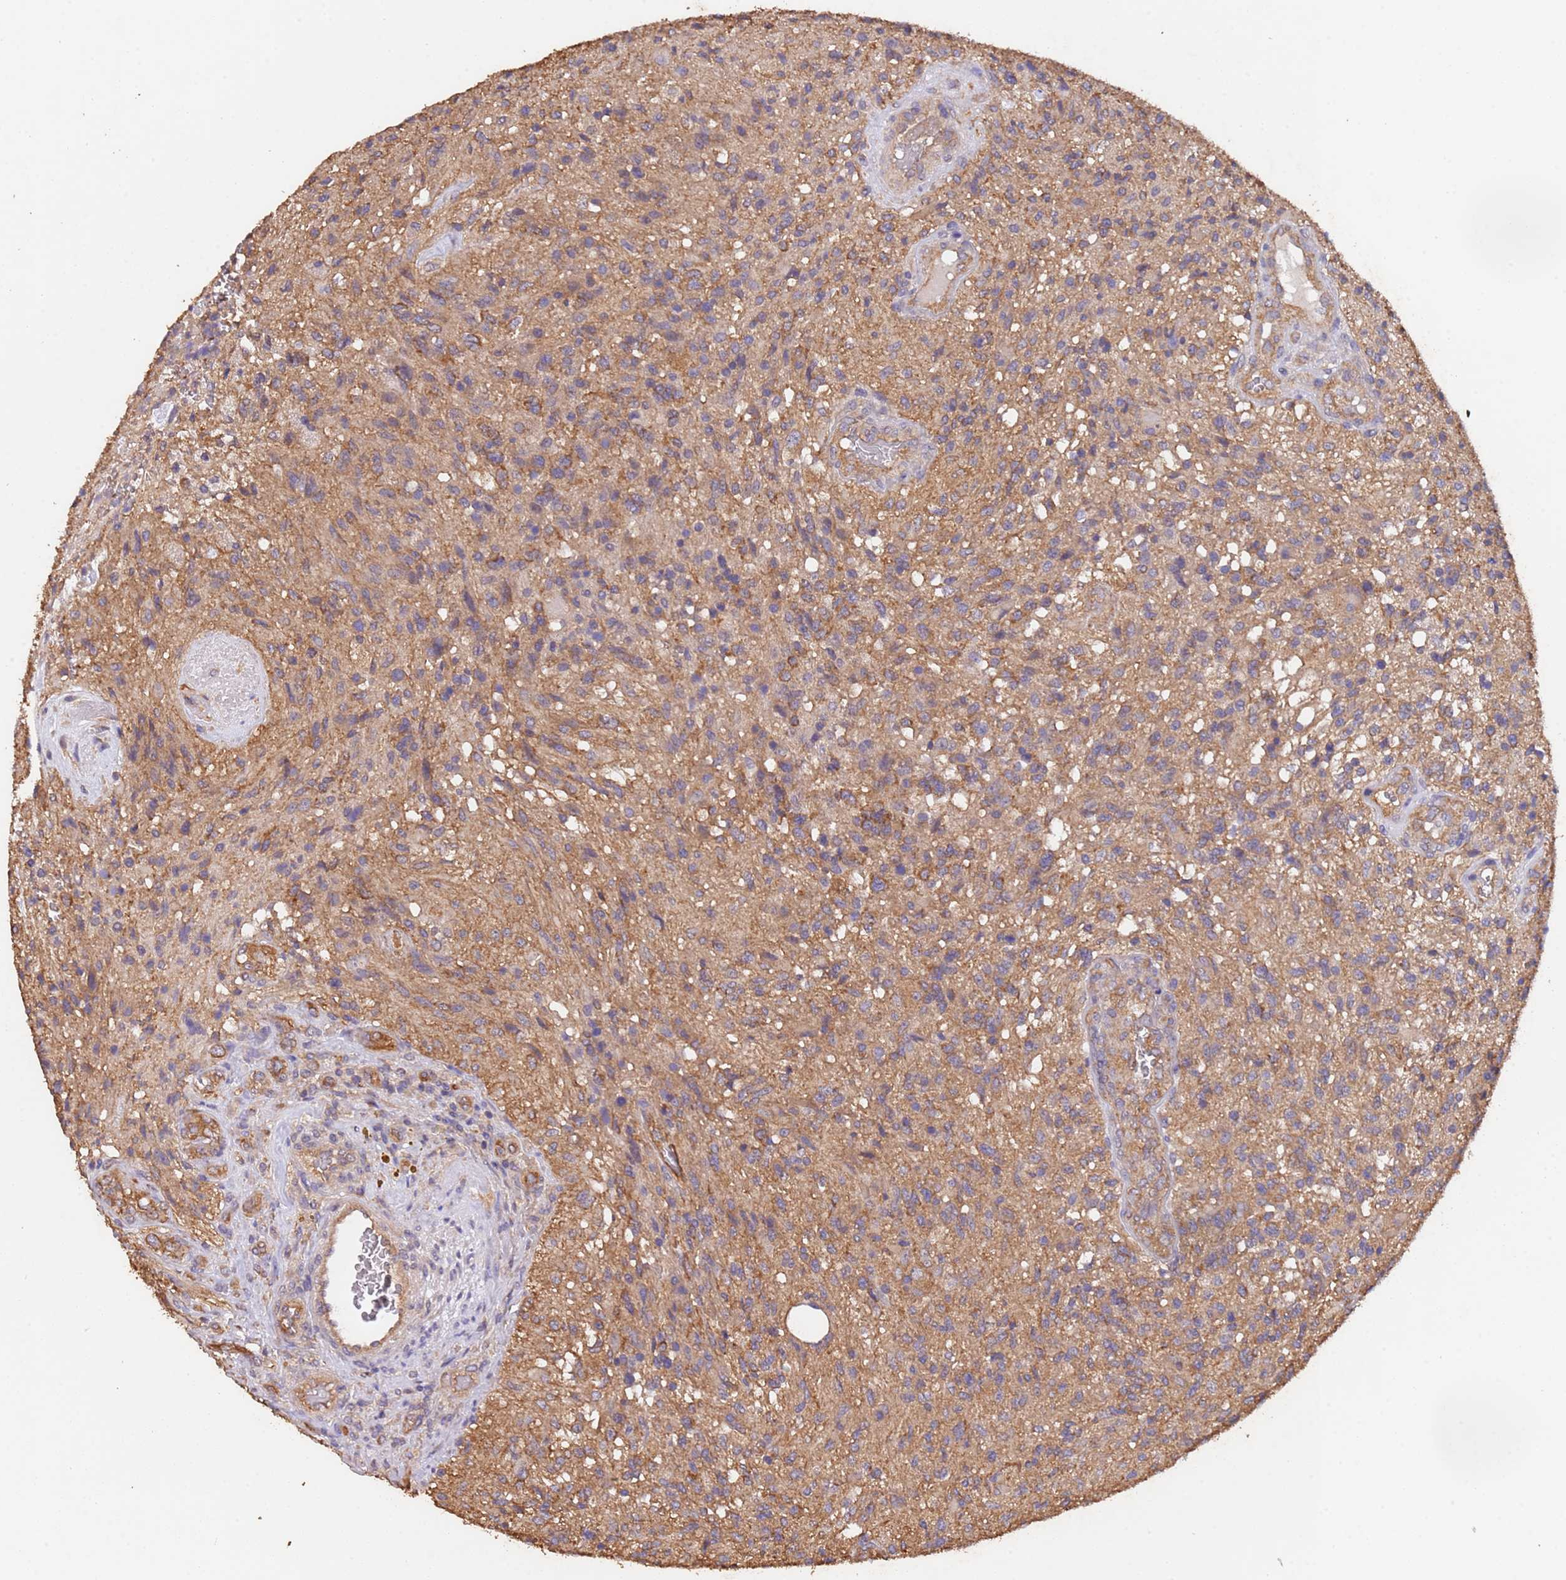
{"staining": {"intensity": "weak", "quantity": "<25%", "location": "cytoplasmic/membranous"}, "tissue": "glioma", "cell_type": "Tumor cells", "image_type": "cancer", "snomed": [{"axis": "morphology", "description": "Glioma, malignant, High grade"}, {"axis": "topography", "description": "Brain"}], "caption": "The histopathology image exhibits no staining of tumor cells in malignant glioma (high-grade). (DAB (3,3'-diaminobenzidine) IHC with hematoxylin counter stain).", "gene": "MTX3", "patient": {"sex": "male", "age": 56}}